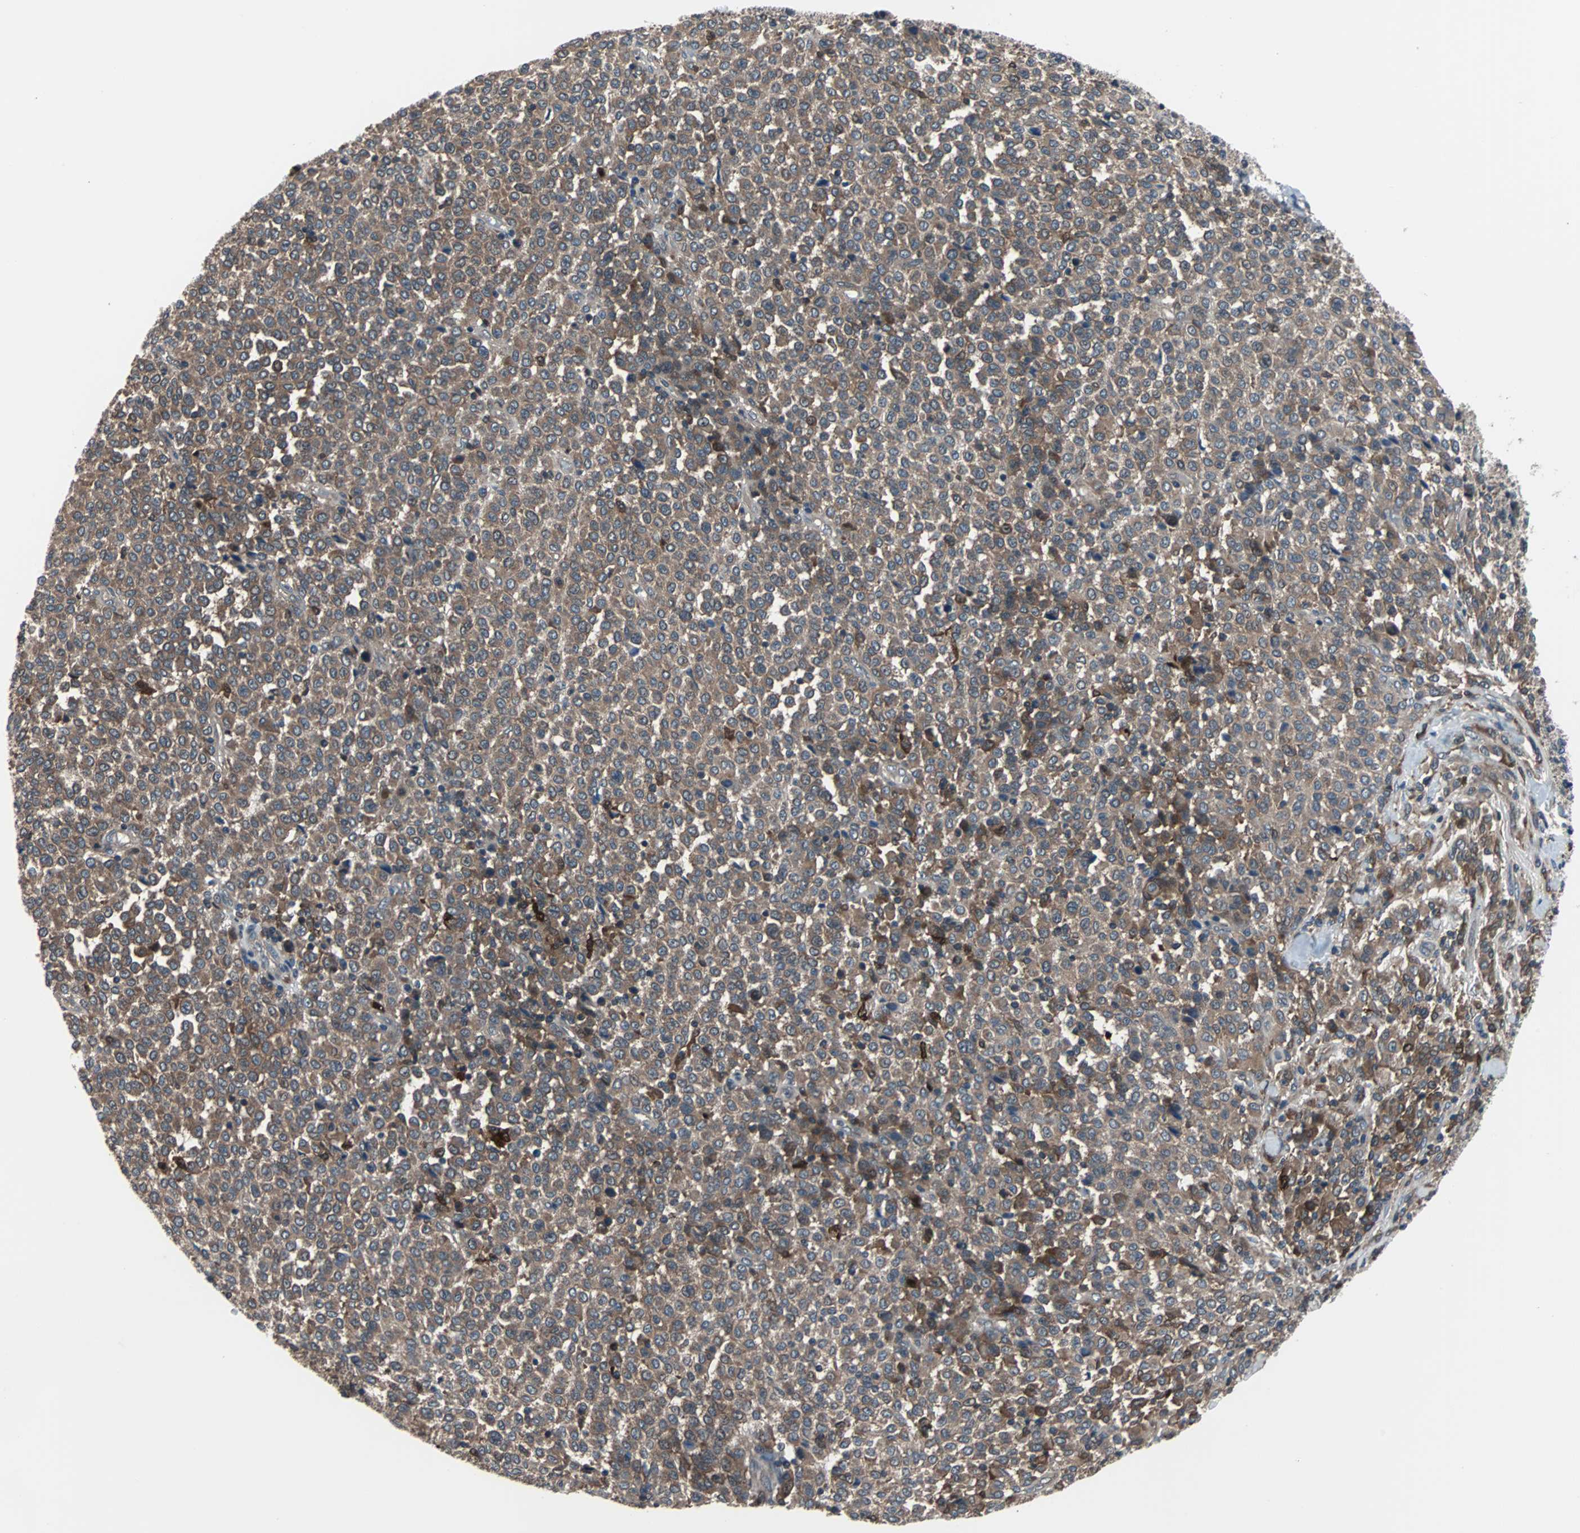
{"staining": {"intensity": "moderate", "quantity": ">75%", "location": "cytoplasmic/membranous"}, "tissue": "melanoma", "cell_type": "Tumor cells", "image_type": "cancer", "snomed": [{"axis": "morphology", "description": "Malignant melanoma, Metastatic site"}, {"axis": "topography", "description": "Pancreas"}], "caption": "Immunohistochemical staining of malignant melanoma (metastatic site) shows moderate cytoplasmic/membranous protein positivity in approximately >75% of tumor cells.", "gene": "PAK1", "patient": {"sex": "female", "age": 30}}